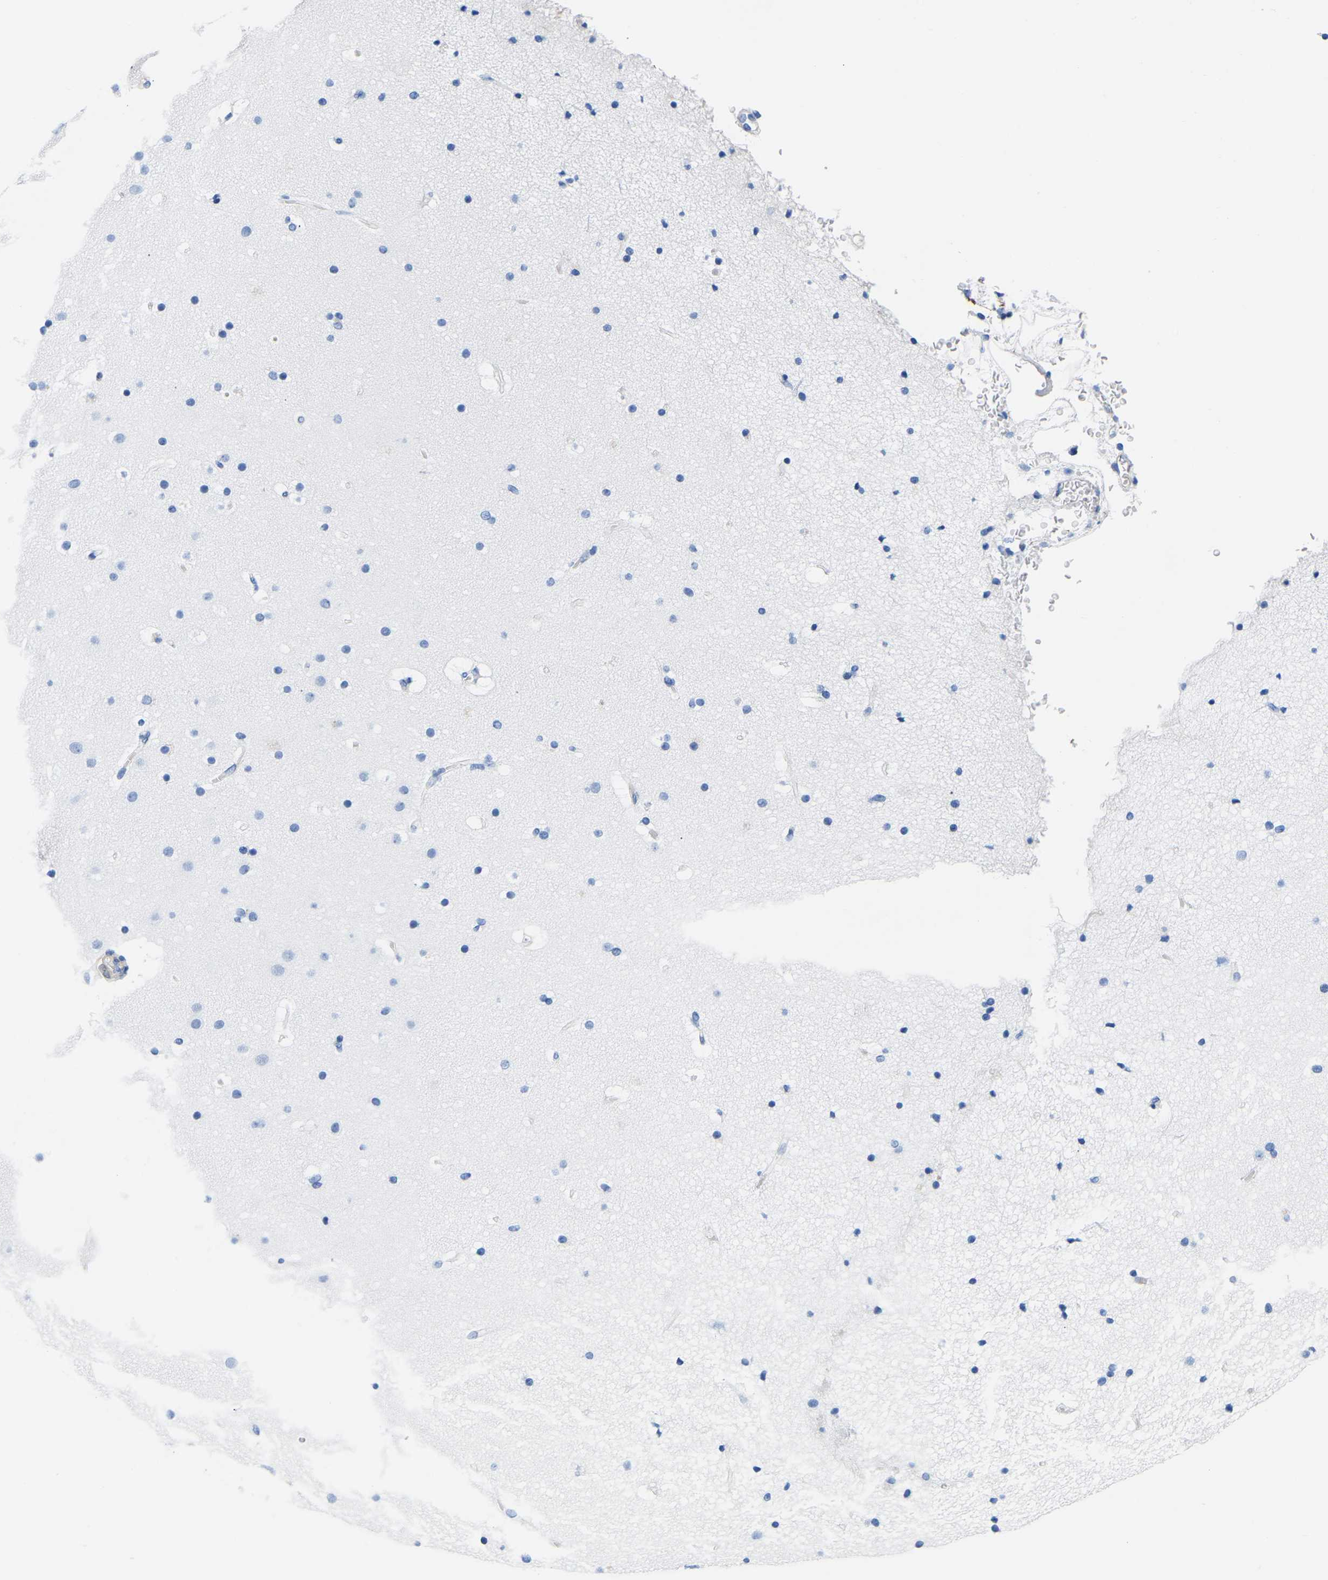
{"staining": {"intensity": "negative", "quantity": "none", "location": "none"}, "tissue": "cerebral cortex", "cell_type": "Endothelial cells", "image_type": "normal", "snomed": [{"axis": "morphology", "description": "Normal tissue, NOS"}, {"axis": "topography", "description": "Cerebral cortex"}], "caption": "A high-resolution photomicrograph shows IHC staining of normal cerebral cortex, which reveals no significant positivity in endothelial cells.", "gene": "UPK3A", "patient": {"sex": "male", "age": 57}}